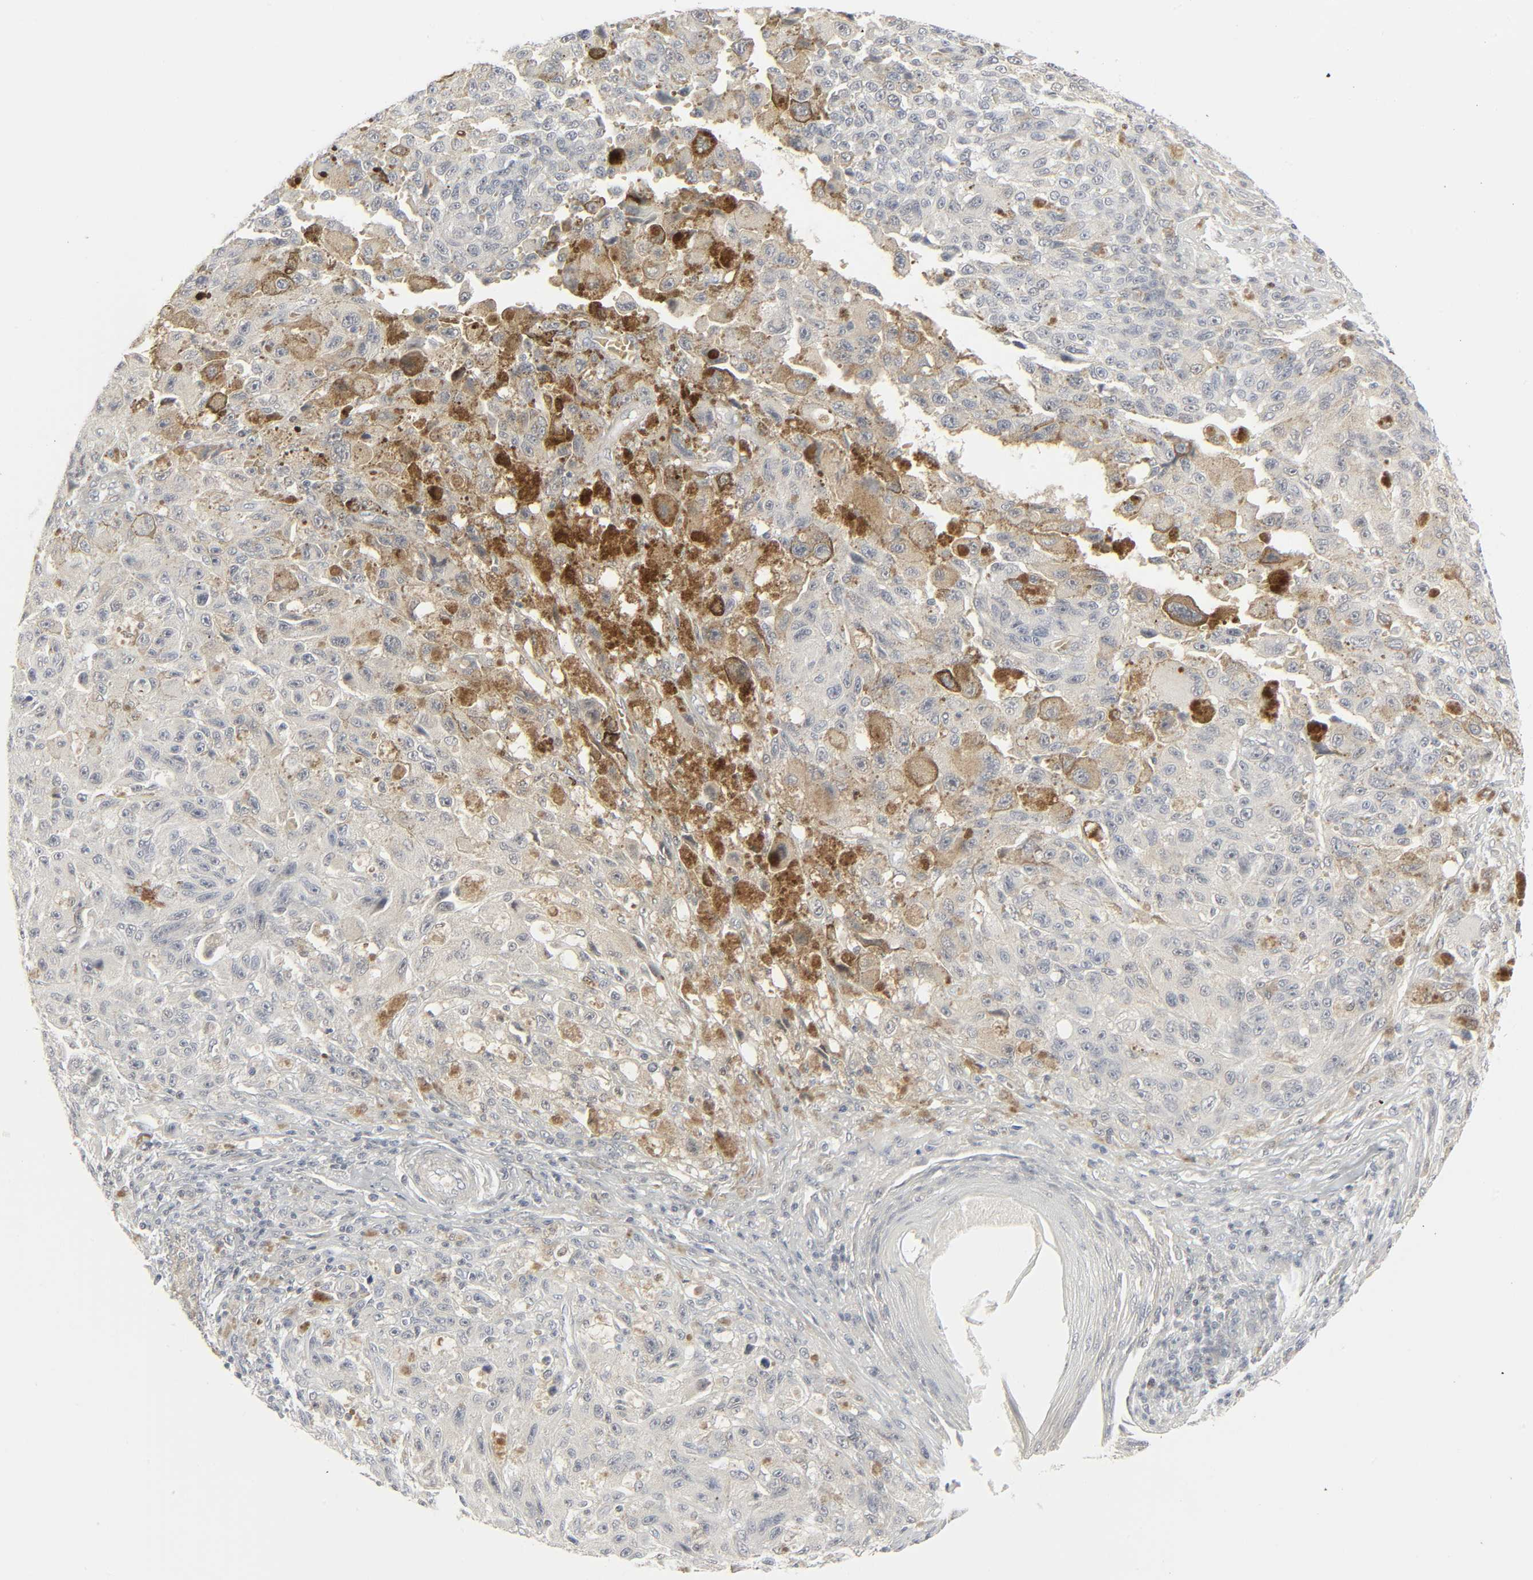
{"staining": {"intensity": "weak", "quantity": "<25%", "location": "cytoplasmic/membranous"}, "tissue": "melanoma", "cell_type": "Tumor cells", "image_type": "cancer", "snomed": [{"axis": "morphology", "description": "Malignant melanoma, NOS"}, {"axis": "topography", "description": "Skin"}], "caption": "The immunohistochemistry (IHC) micrograph has no significant positivity in tumor cells of melanoma tissue. (DAB (3,3'-diaminobenzidine) IHC visualized using brightfield microscopy, high magnification).", "gene": "ZBTB16", "patient": {"sex": "male", "age": 81}}